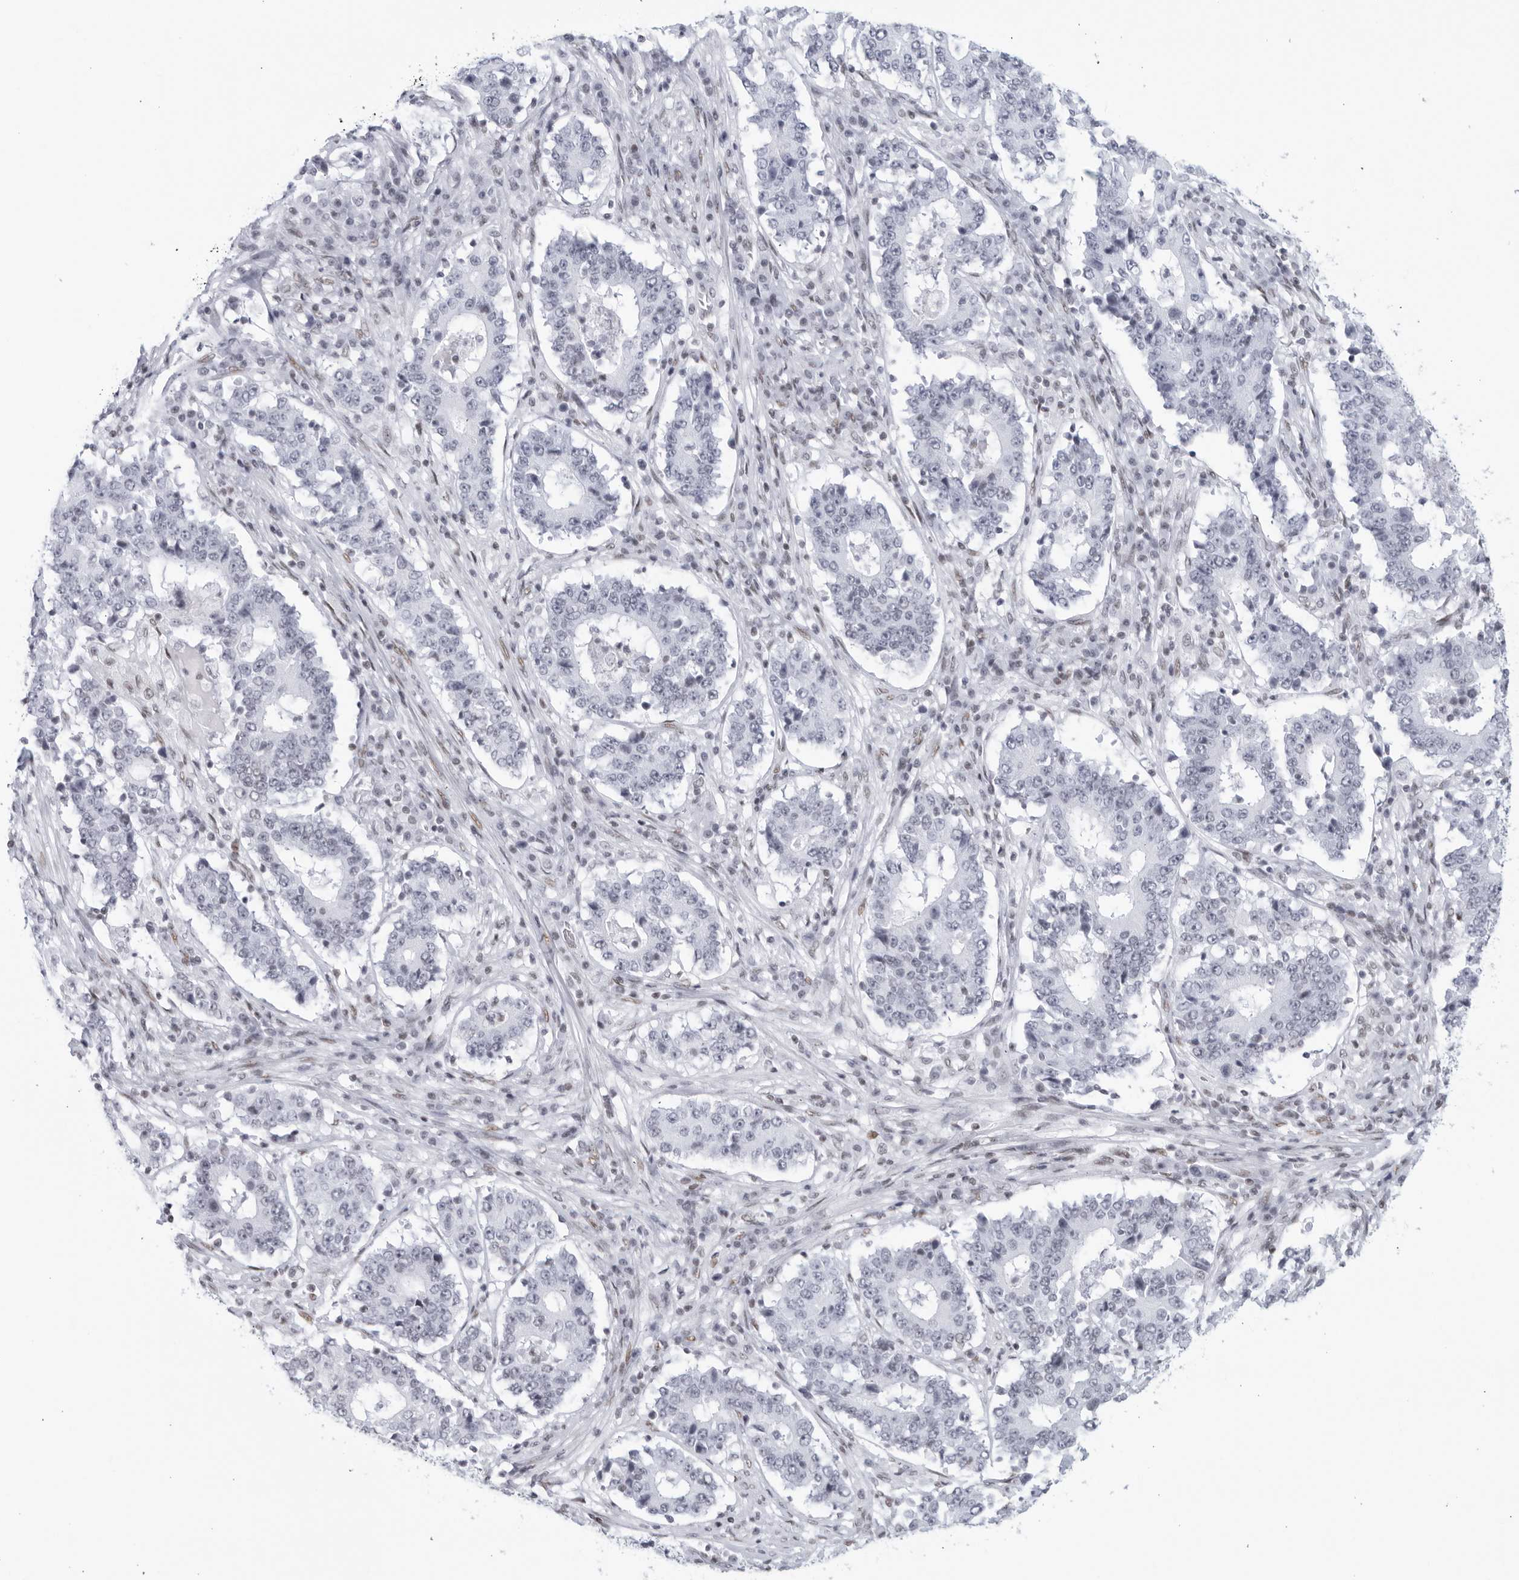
{"staining": {"intensity": "negative", "quantity": "none", "location": "none"}, "tissue": "stomach cancer", "cell_type": "Tumor cells", "image_type": "cancer", "snomed": [{"axis": "morphology", "description": "Adenocarcinoma, NOS"}, {"axis": "topography", "description": "Stomach"}], "caption": "Tumor cells are negative for protein expression in human stomach adenocarcinoma. The staining is performed using DAB brown chromogen with nuclei counter-stained in using hematoxylin.", "gene": "HP1BP3", "patient": {"sex": "male", "age": 59}}